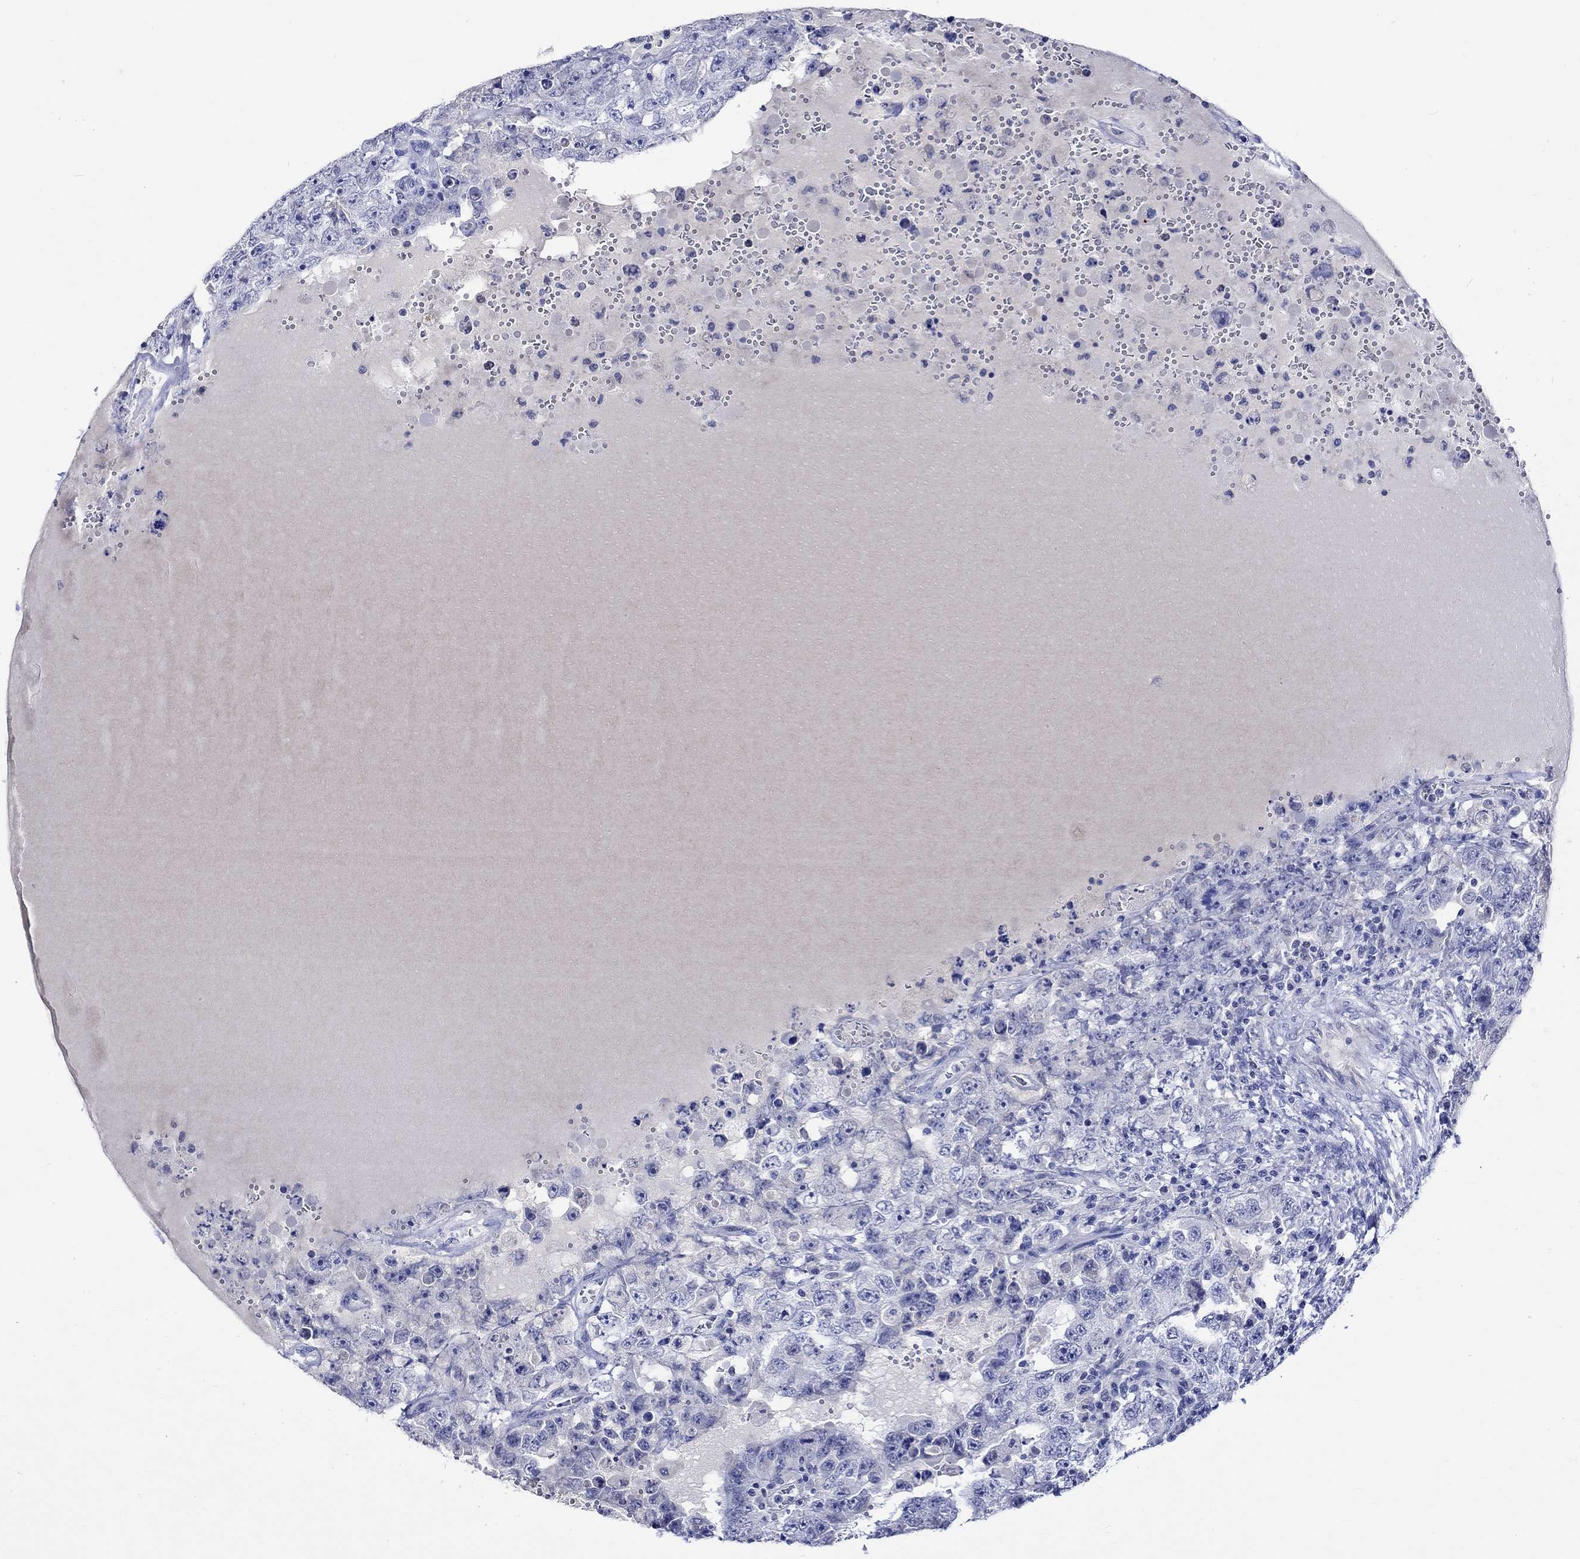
{"staining": {"intensity": "negative", "quantity": "none", "location": "none"}, "tissue": "testis cancer", "cell_type": "Tumor cells", "image_type": "cancer", "snomed": [{"axis": "morphology", "description": "Carcinoma, Embryonal, NOS"}, {"axis": "topography", "description": "Testis"}], "caption": "The immunohistochemistry (IHC) micrograph has no significant positivity in tumor cells of testis cancer tissue.", "gene": "KLHL35", "patient": {"sex": "male", "age": 26}}